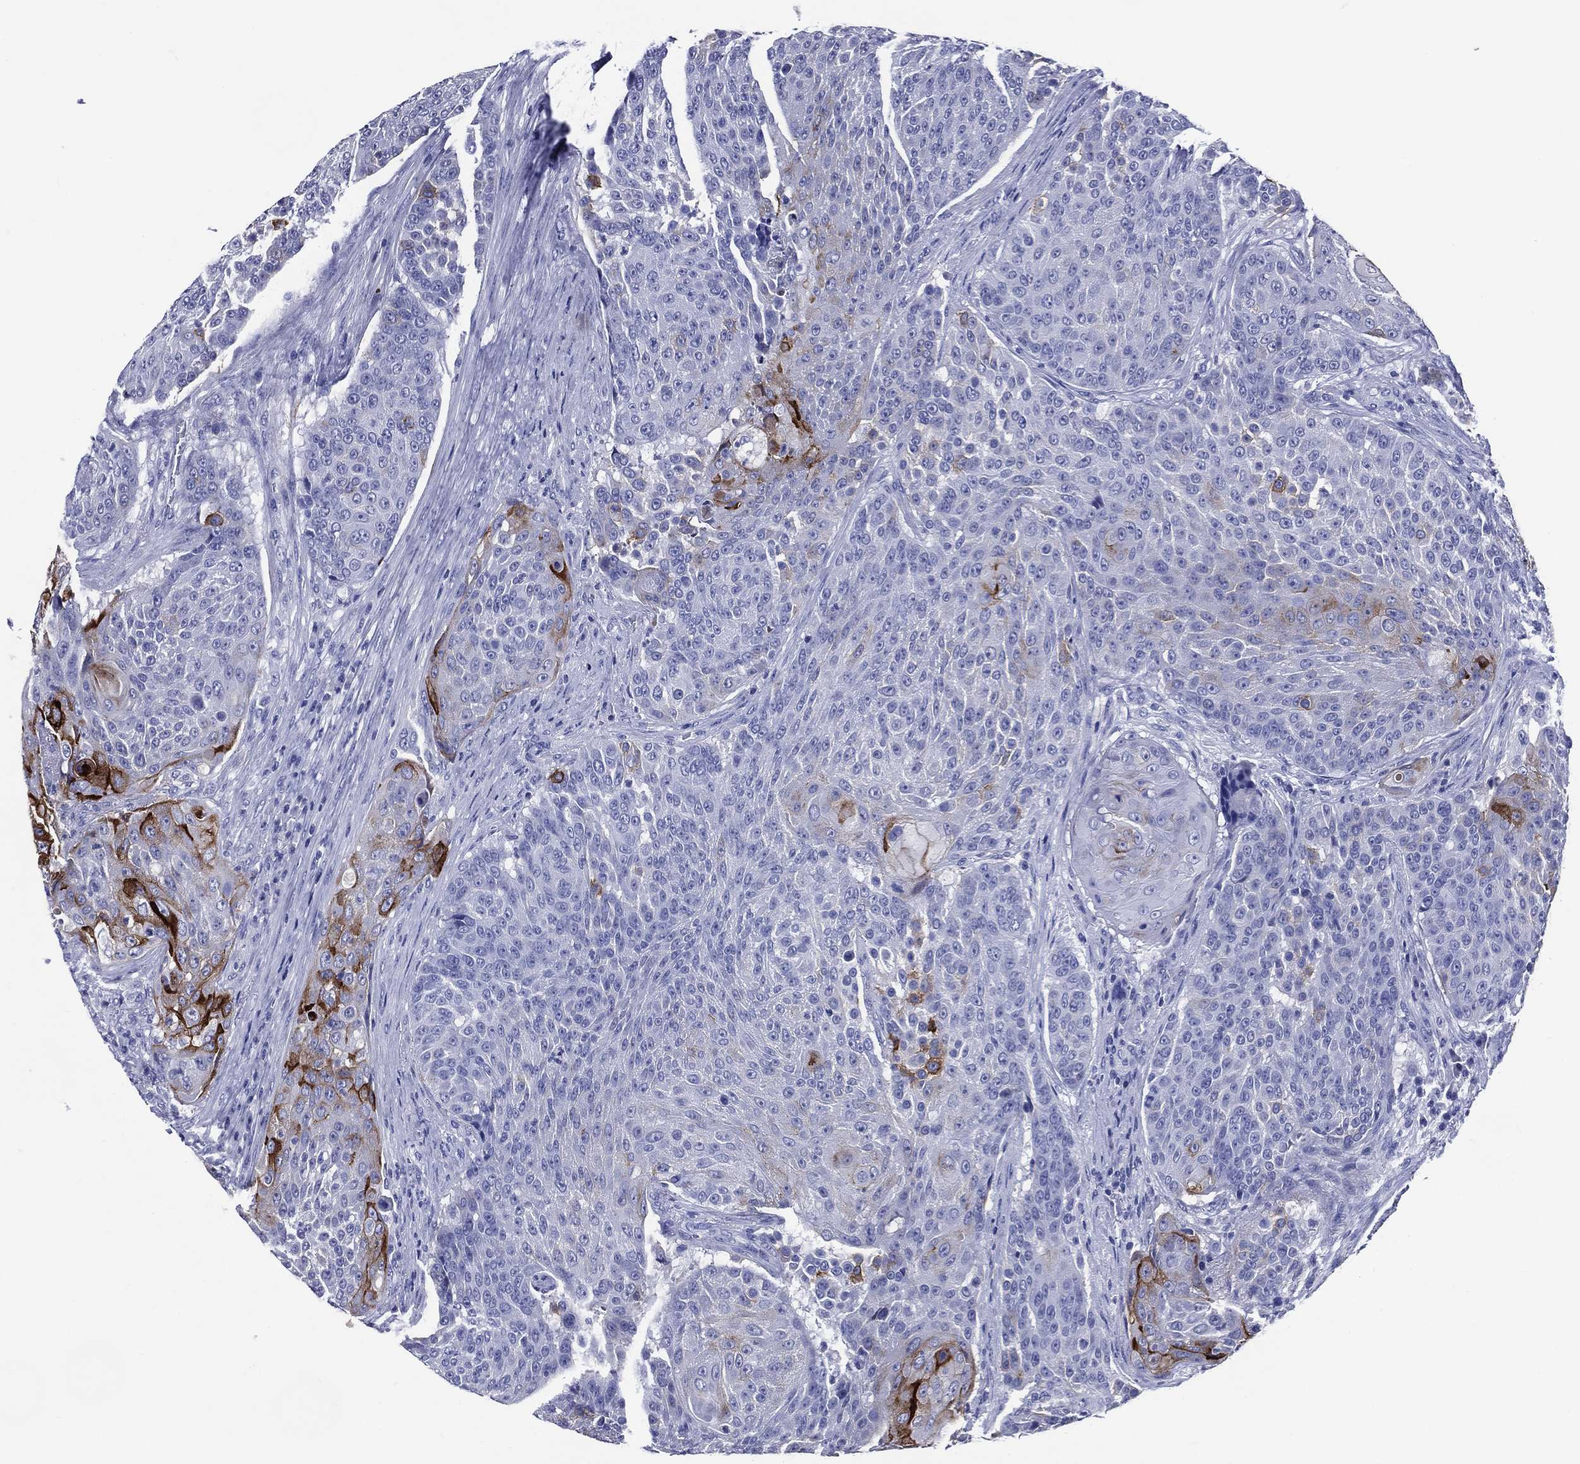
{"staining": {"intensity": "strong", "quantity": "<25%", "location": "cytoplasmic/membranous"}, "tissue": "urothelial cancer", "cell_type": "Tumor cells", "image_type": "cancer", "snomed": [{"axis": "morphology", "description": "Urothelial carcinoma, High grade"}, {"axis": "topography", "description": "Urinary bladder"}], "caption": "Urothelial carcinoma (high-grade) stained with immunohistochemistry shows strong cytoplasmic/membranous staining in about <25% of tumor cells.", "gene": "ACE2", "patient": {"sex": "female", "age": 63}}